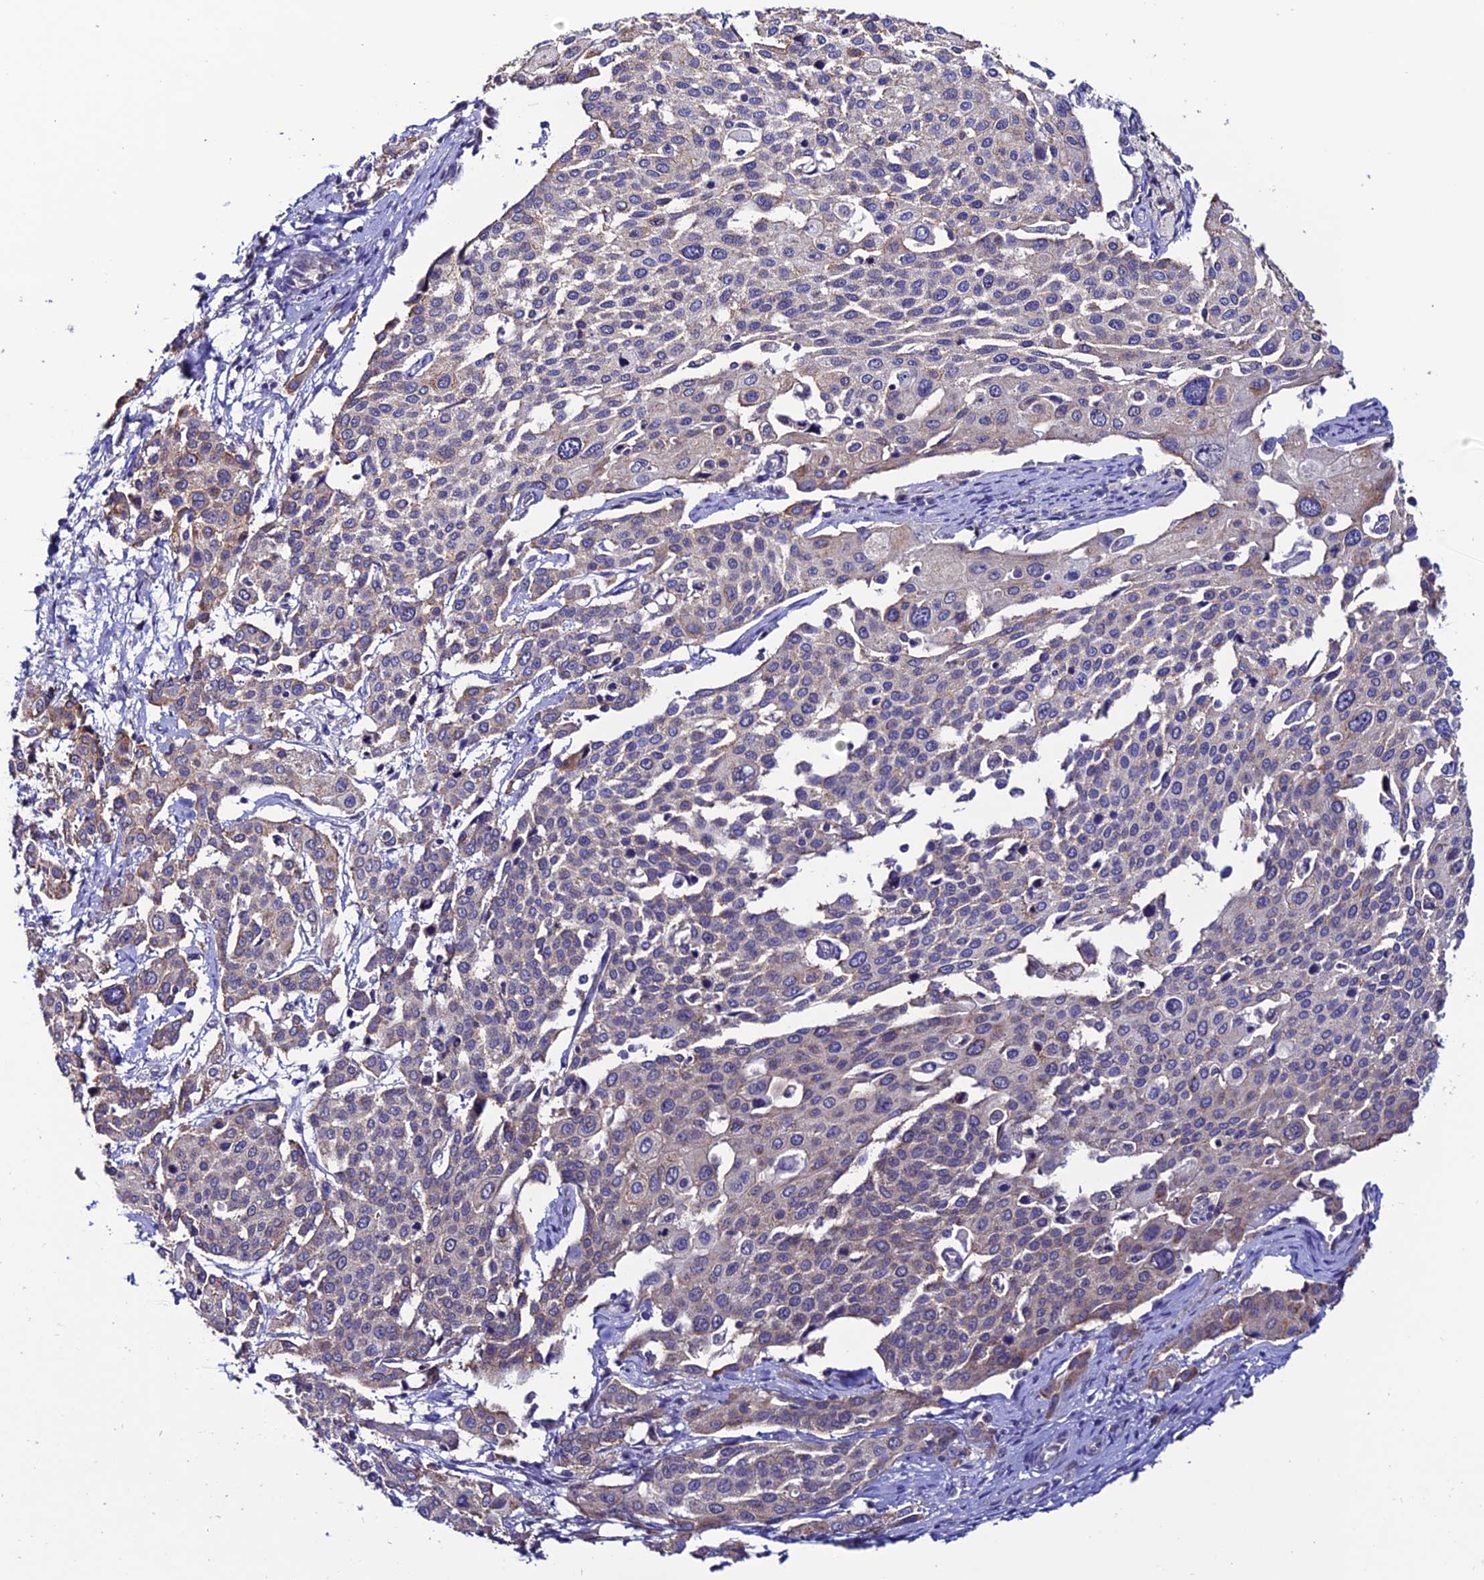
{"staining": {"intensity": "weak", "quantity": "25%-75%", "location": "cytoplasmic/membranous"}, "tissue": "cervical cancer", "cell_type": "Tumor cells", "image_type": "cancer", "snomed": [{"axis": "morphology", "description": "Squamous cell carcinoma, NOS"}, {"axis": "topography", "description": "Cervix"}], "caption": "Cervical cancer tissue exhibits weak cytoplasmic/membranous expression in approximately 25%-75% of tumor cells", "gene": "FZD8", "patient": {"sex": "female", "age": 44}}